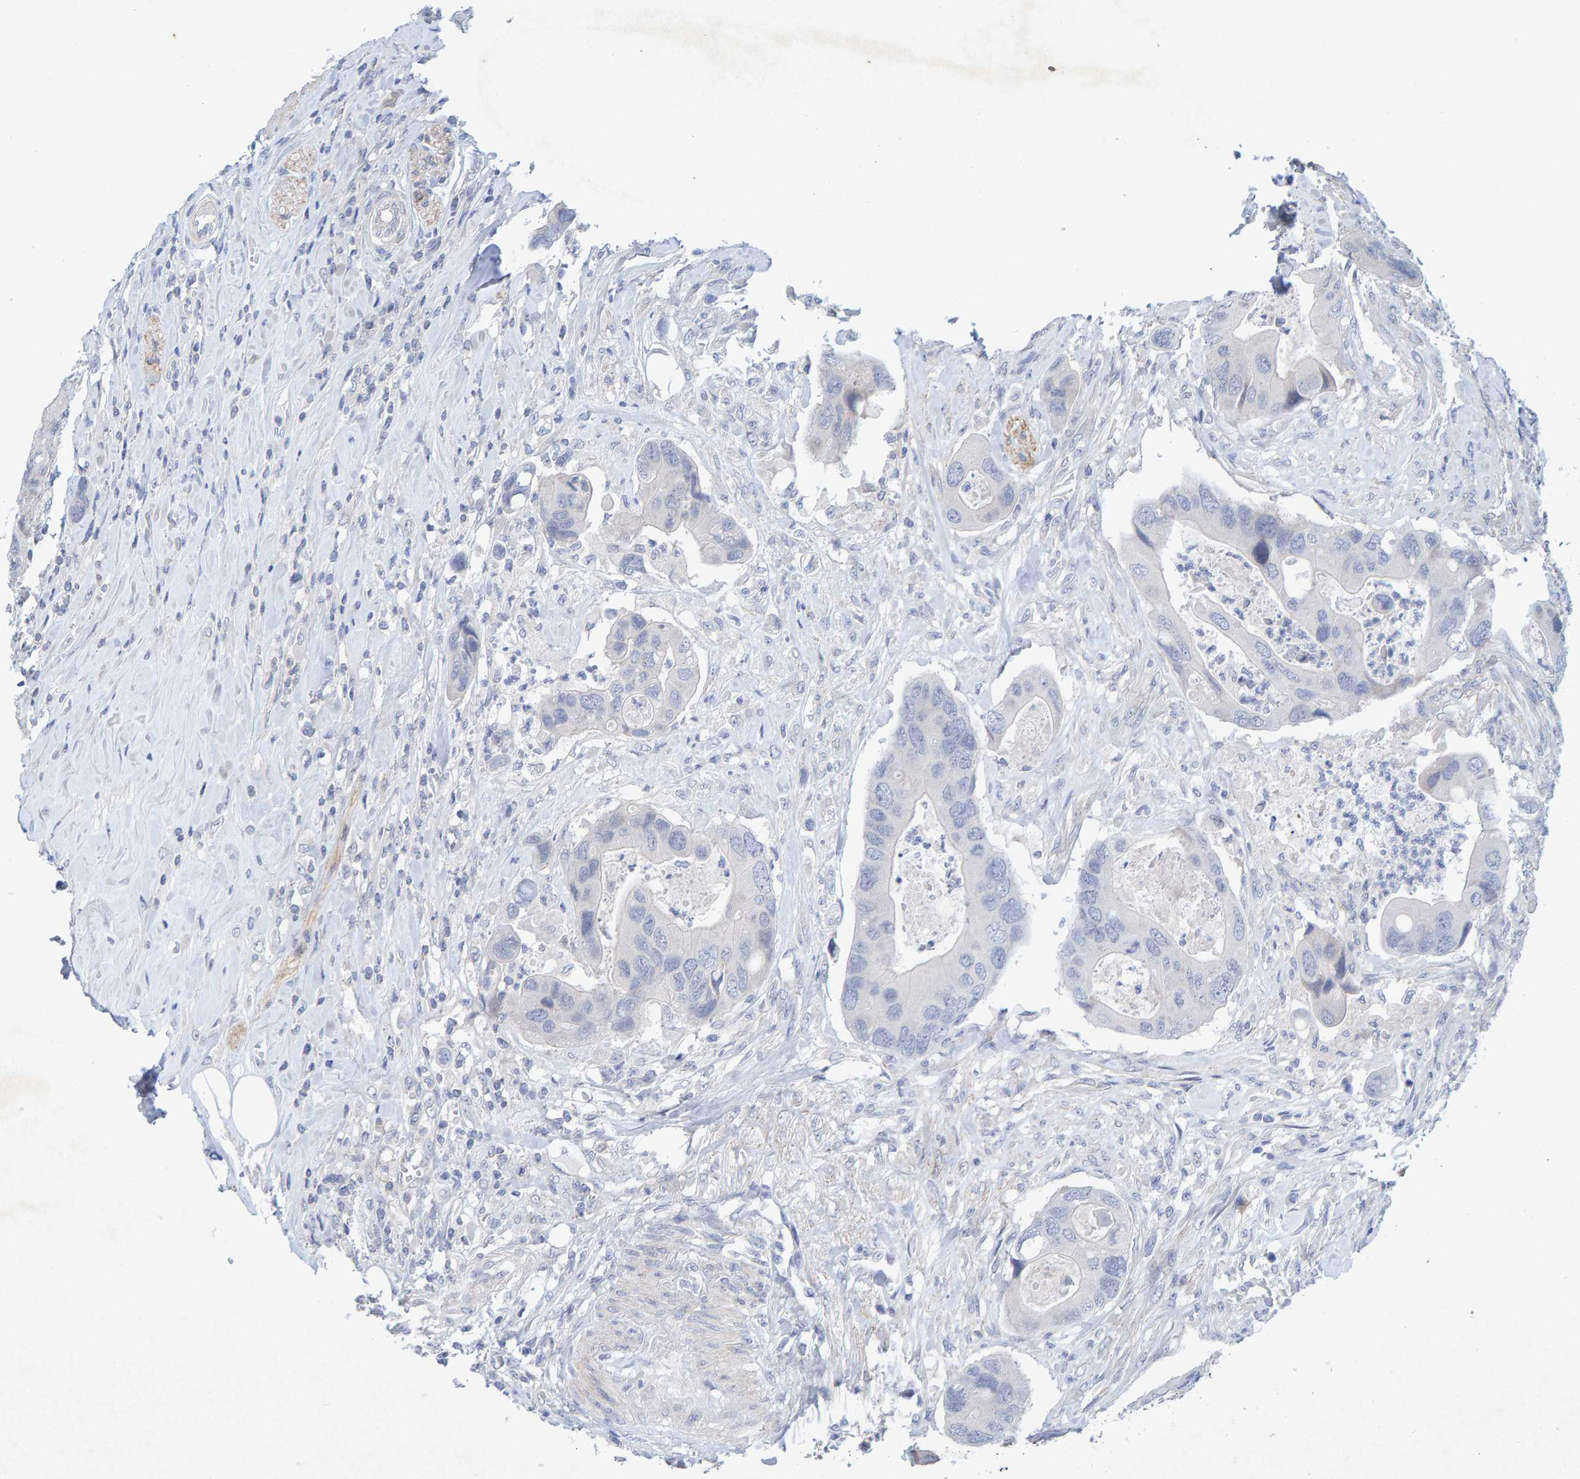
{"staining": {"intensity": "negative", "quantity": "none", "location": "none"}, "tissue": "colorectal cancer", "cell_type": "Tumor cells", "image_type": "cancer", "snomed": [{"axis": "morphology", "description": "Adenocarcinoma, NOS"}, {"axis": "topography", "description": "Rectum"}], "caption": "Tumor cells are negative for brown protein staining in colorectal adenocarcinoma.", "gene": "CDH2", "patient": {"sex": "female", "age": 57}}